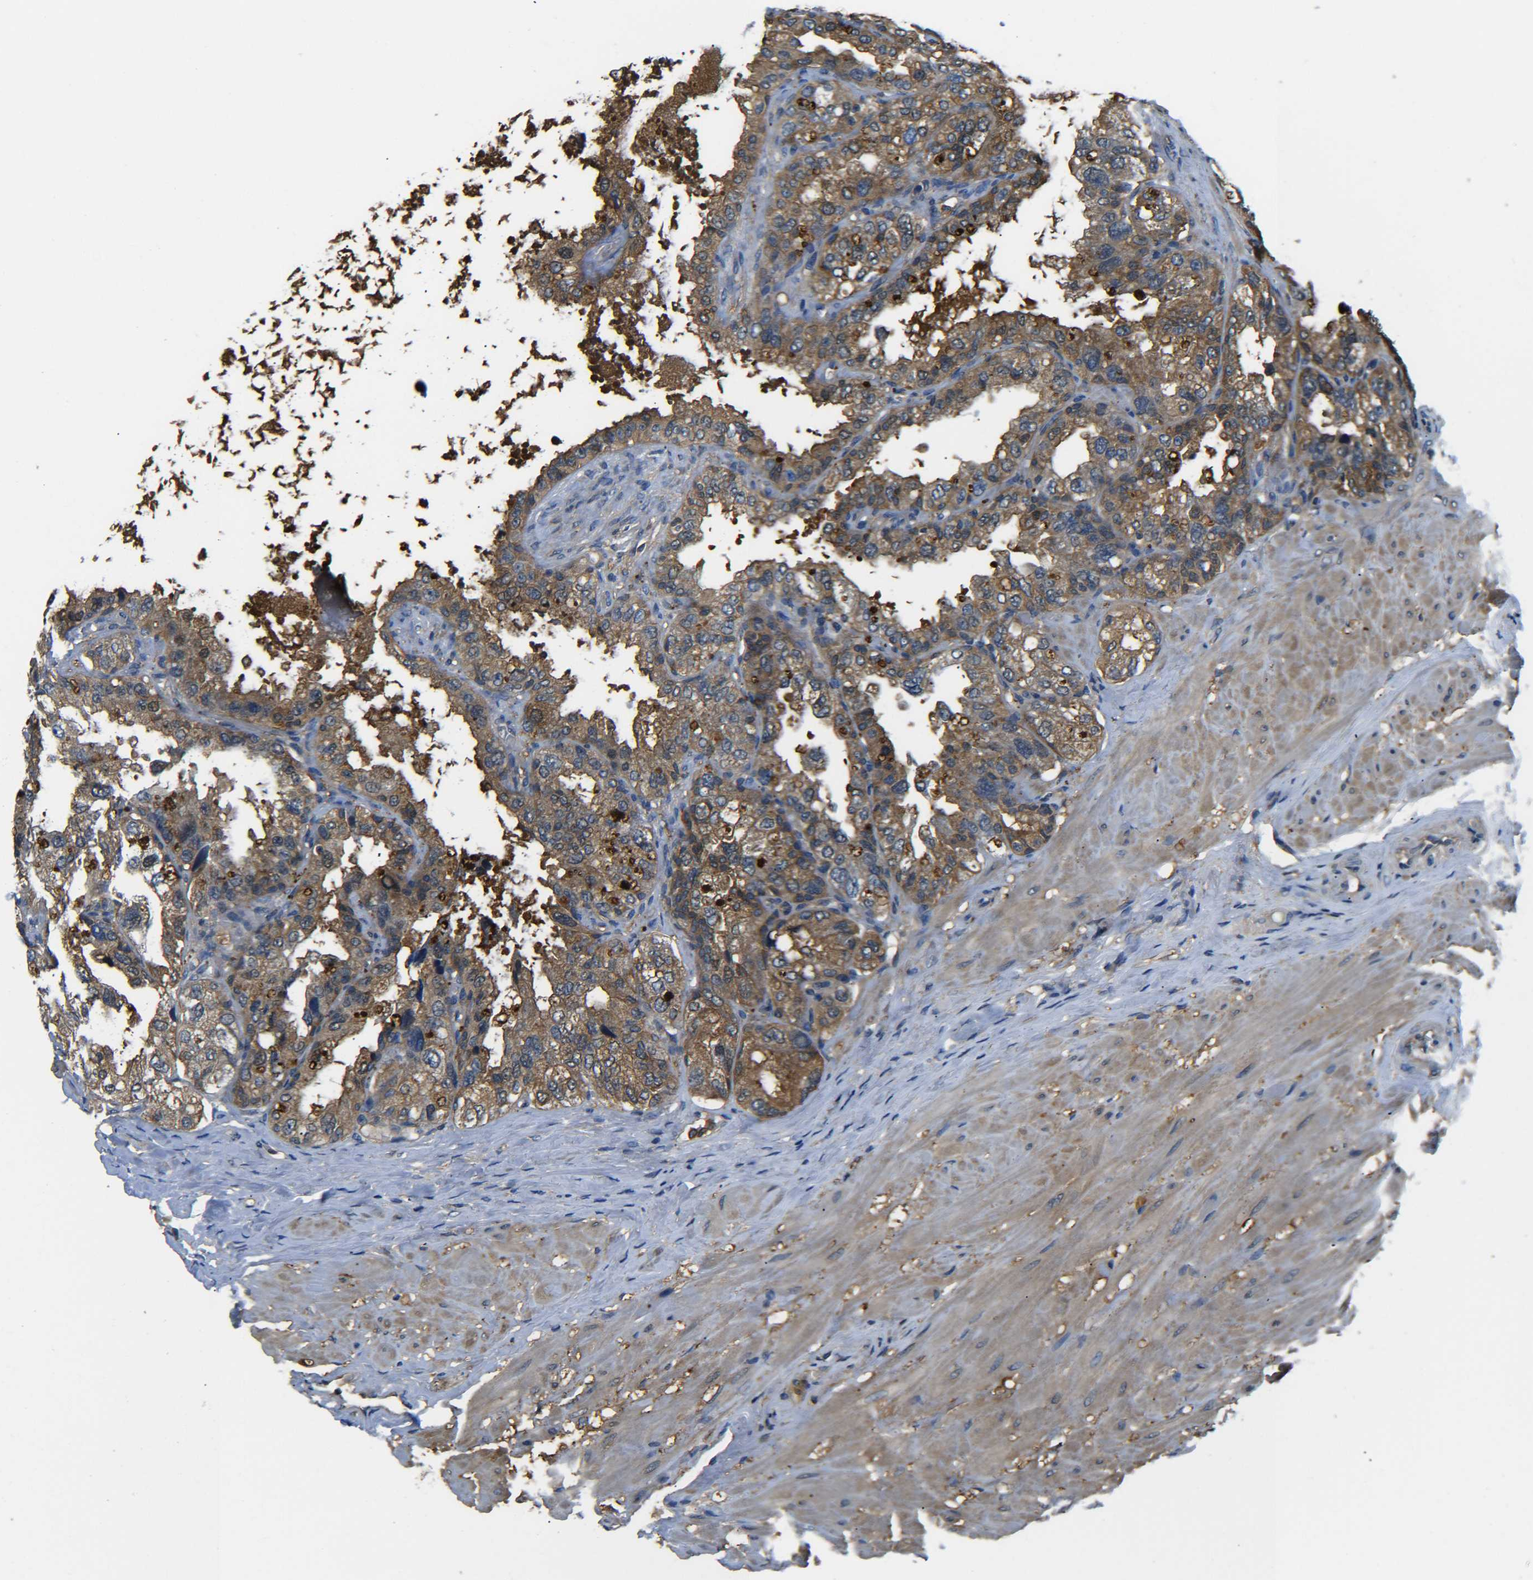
{"staining": {"intensity": "moderate", "quantity": ">75%", "location": "cytoplasmic/membranous"}, "tissue": "seminal vesicle", "cell_type": "Glandular cells", "image_type": "normal", "snomed": [{"axis": "morphology", "description": "Normal tissue, NOS"}, {"axis": "topography", "description": "Seminal veicle"}], "caption": "A high-resolution photomicrograph shows IHC staining of normal seminal vesicle, which shows moderate cytoplasmic/membranous staining in approximately >75% of glandular cells. Ihc stains the protein of interest in brown and the nuclei are stained blue.", "gene": "PREB", "patient": {"sex": "male", "age": 68}}